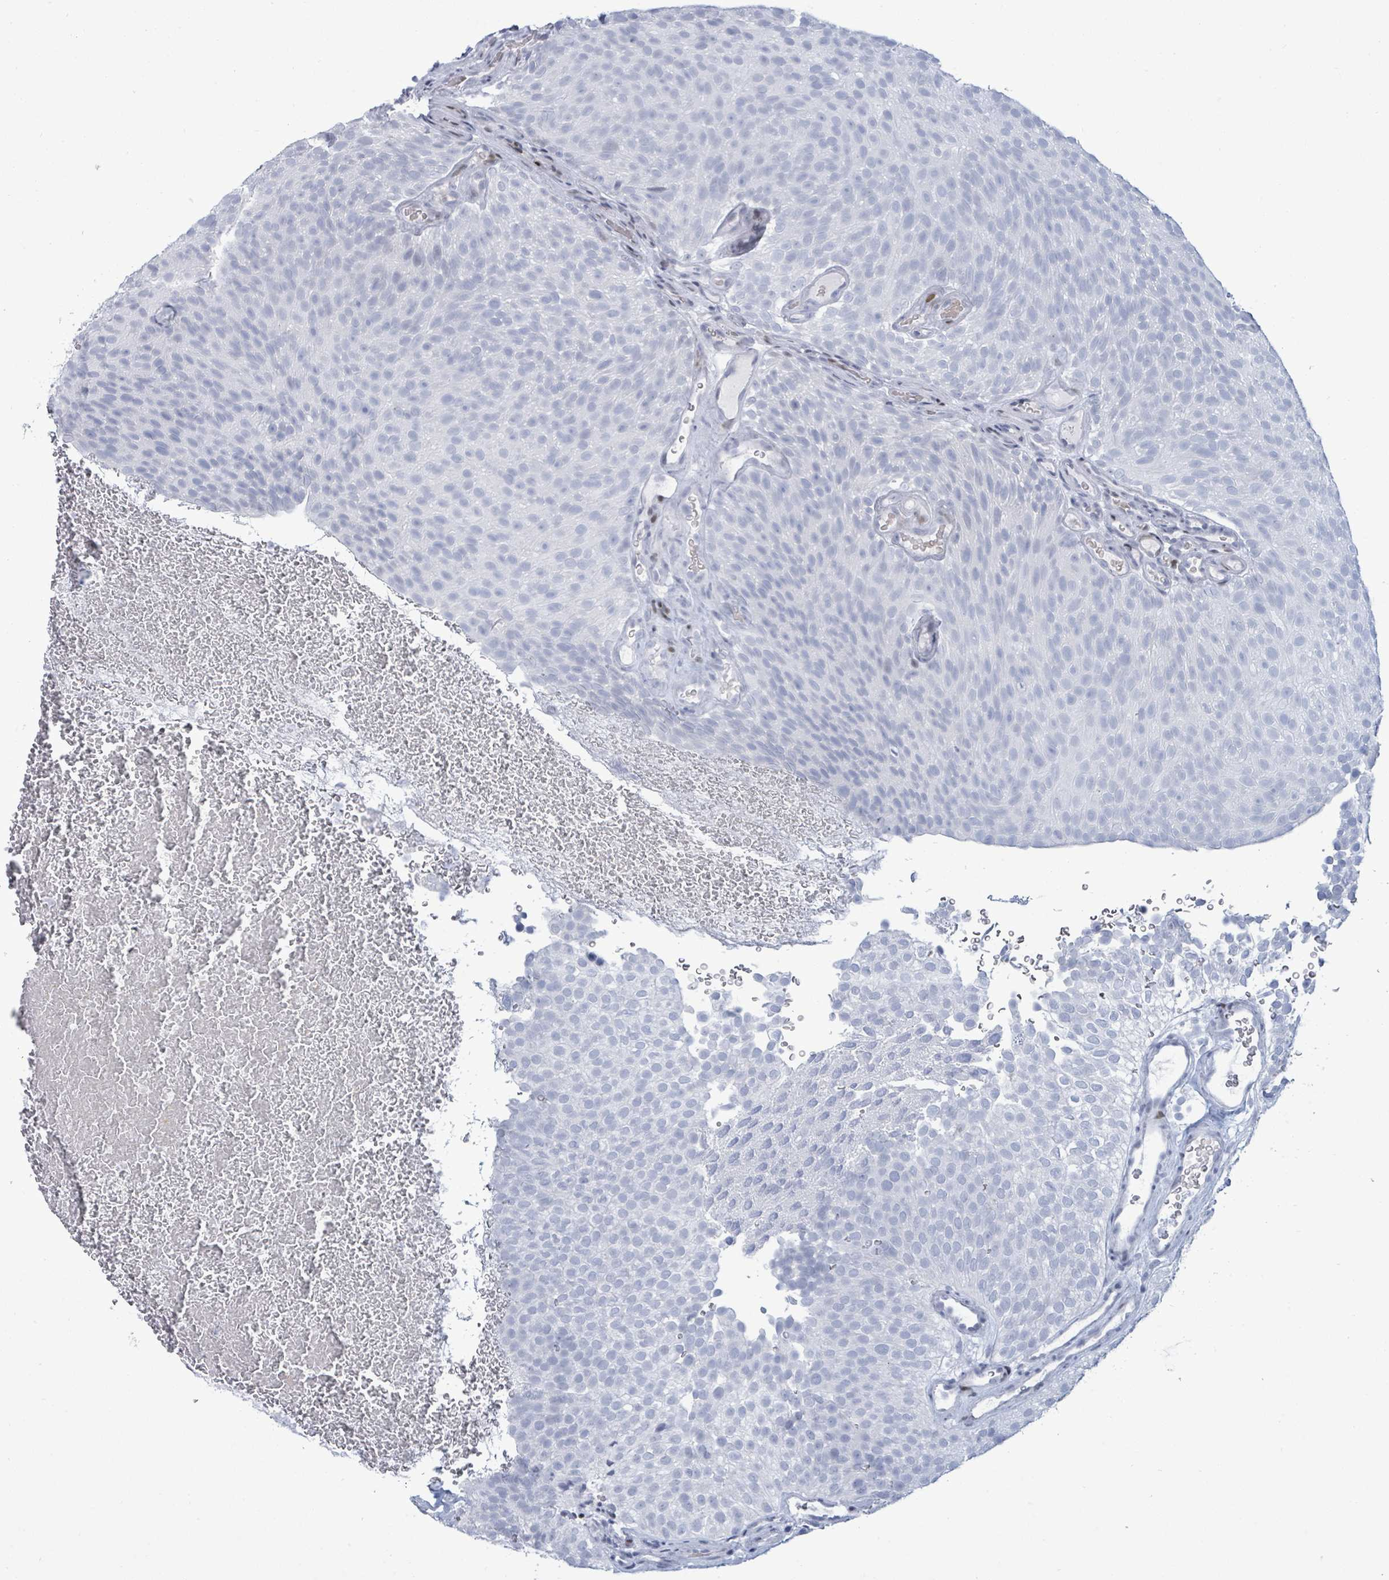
{"staining": {"intensity": "negative", "quantity": "none", "location": "none"}, "tissue": "urothelial cancer", "cell_type": "Tumor cells", "image_type": "cancer", "snomed": [{"axis": "morphology", "description": "Urothelial carcinoma, Low grade"}, {"axis": "topography", "description": "Urinary bladder"}], "caption": "IHC image of urothelial carcinoma (low-grade) stained for a protein (brown), which displays no staining in tumor cells. (DAB IHC, high magnification).", "gene": "MALL", "patient": {"sex": "male", "age": 78}}